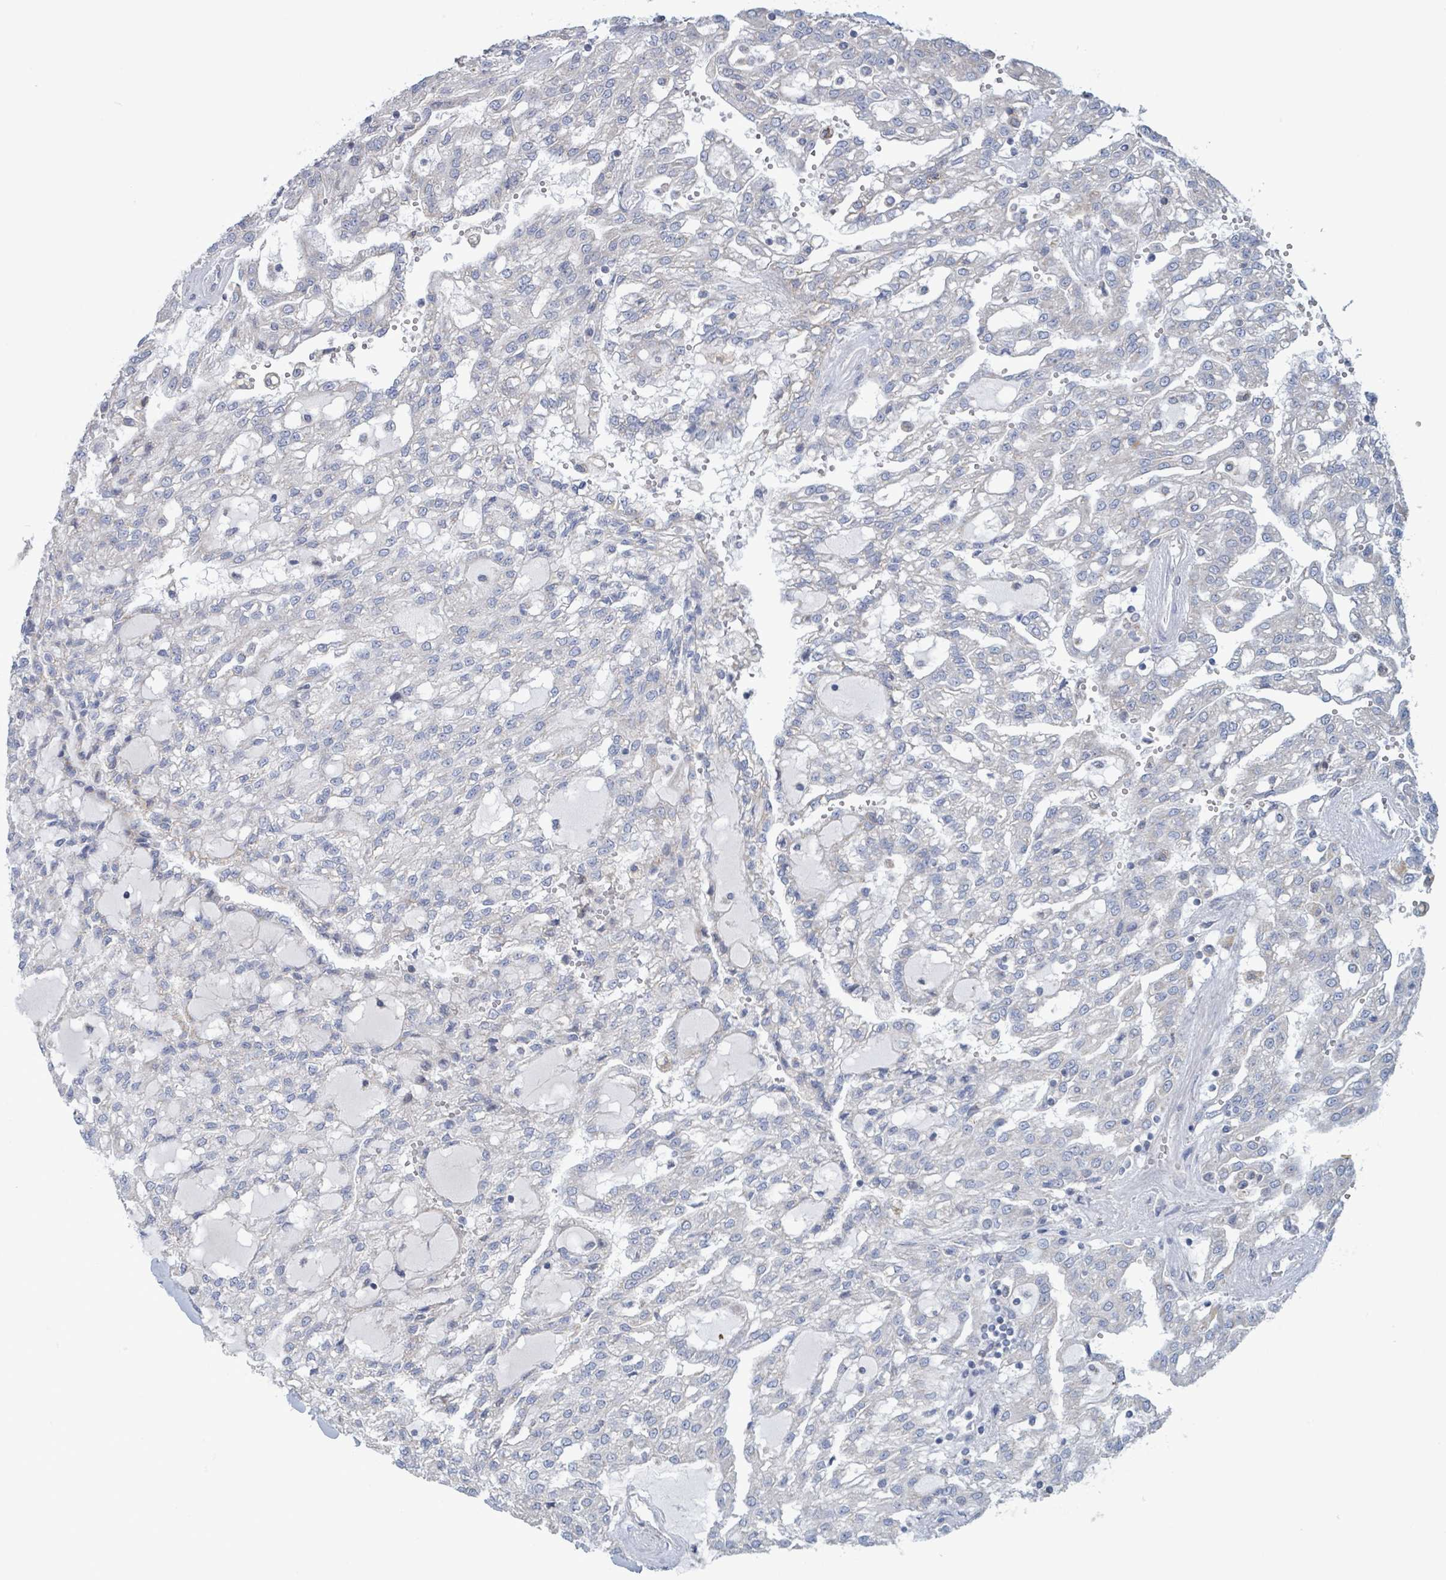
{"staining": {"intensity": "negative", "quantity": "none", "location": "none"}, "tissue": "renal cancer", "cell_type": "Tumor cells", "image_type": "cancer", "snomed": [{"axis": "morphology", "description": "Adenocarcinoma, NOS"}, {"axis": "topography", "description": "Kidney"}], "caption": "This is a photomicrograph of immunohistochemistry staining of renal adenocarcinoma, which shows no expression in tumor cells.", "gene": "AKR1C4", "patient": {"sex": "male", "age": 63}}